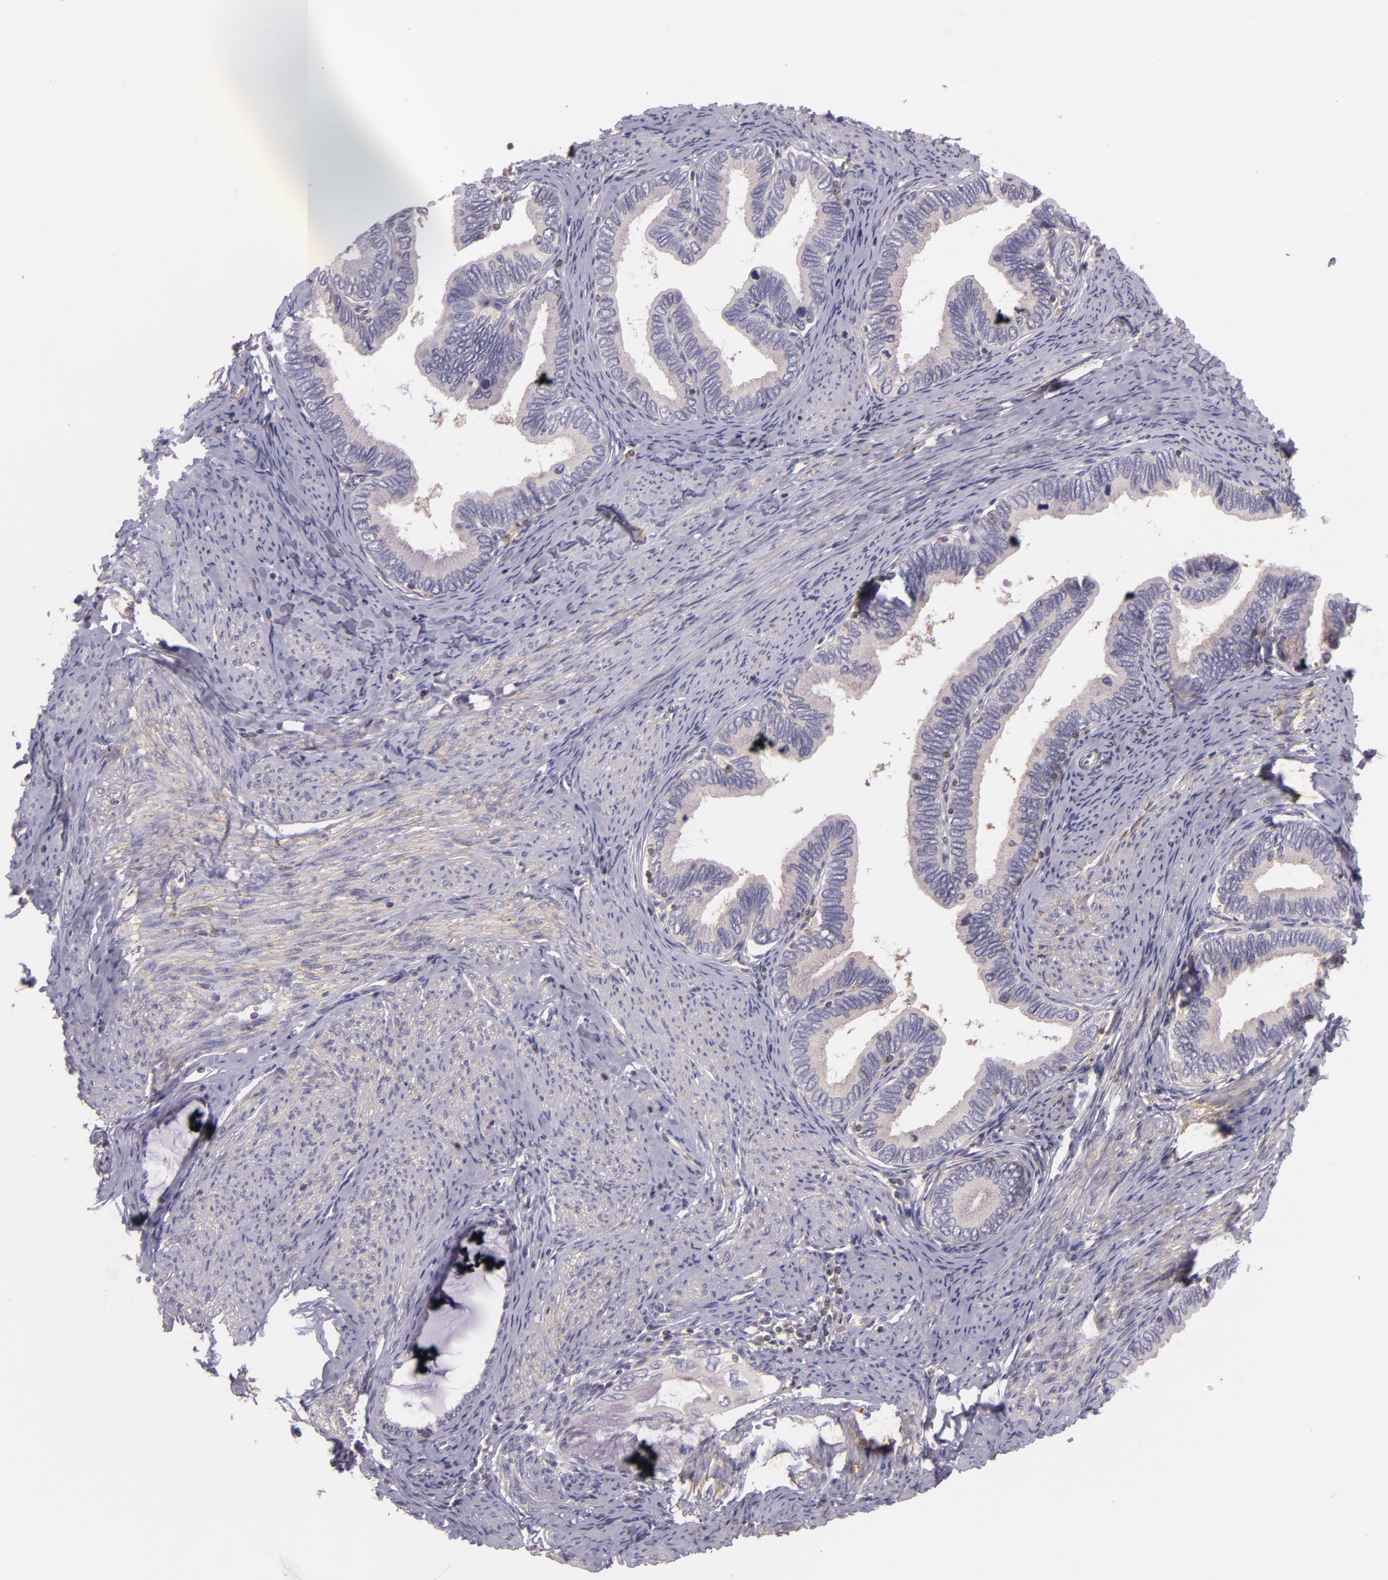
{"staining": {"intensity": "negative", "quantity": "none", "location": "none"}, "tissue": "cervical cancer", "cell_type": "Tumor cells", "image_type": "cancer", "snomed": [{"axis": "morphology", "description": "Adenocarcinoma, NOS"}, {"axis": "topography", "description": "Cervix"}], "caption": "Protein analysis of cervical cancer shows no significant expression in tumor cells.", "gene": "TLN1", "patient": {"sex": "female", "age": 49}}